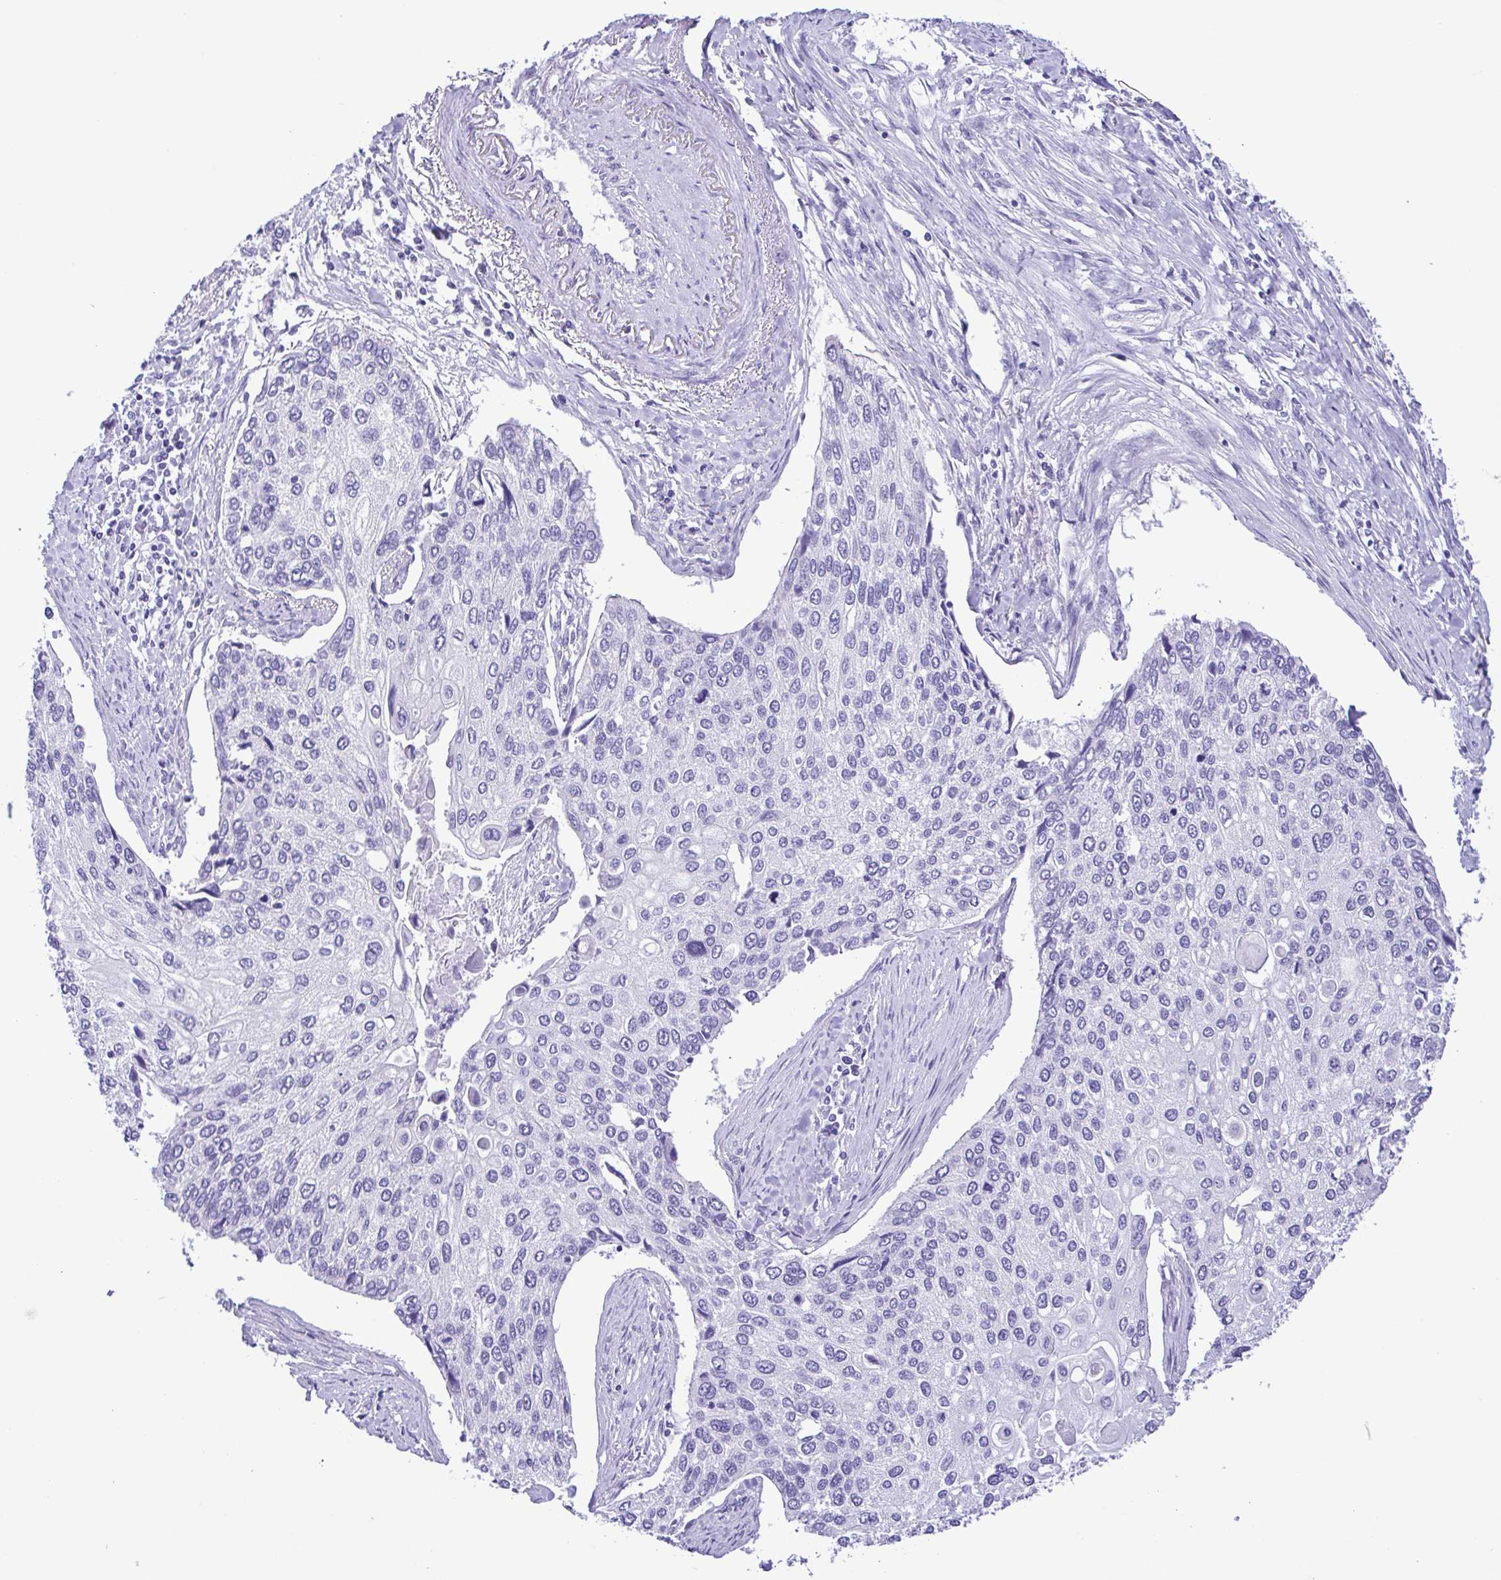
{"staining": {"intensity": "negative", "quantity": "none", "location": "none"}, "tissue": "lung cancer", "cell_type": "Tumor cells", "image_type": "cancer", "snomed": [{"axis": "morphology", "description": "Squamous cell carcinoma, NOS"}, {"axis": "morphology", "description": "Squamous cell carcinoma, metastatic, NOS"}, {"axis": "topography", "description": "Lung"}], "caption": "There is no significant expression in tumor cells of lung cancer (squamous cell carcinoma). (DAB (3,3'-diaminobenzidine) IHC visualized using brightfield microscopy, high magnification).", "gene": "PAK3", "patient": {"sex": "male", "age": 63}}